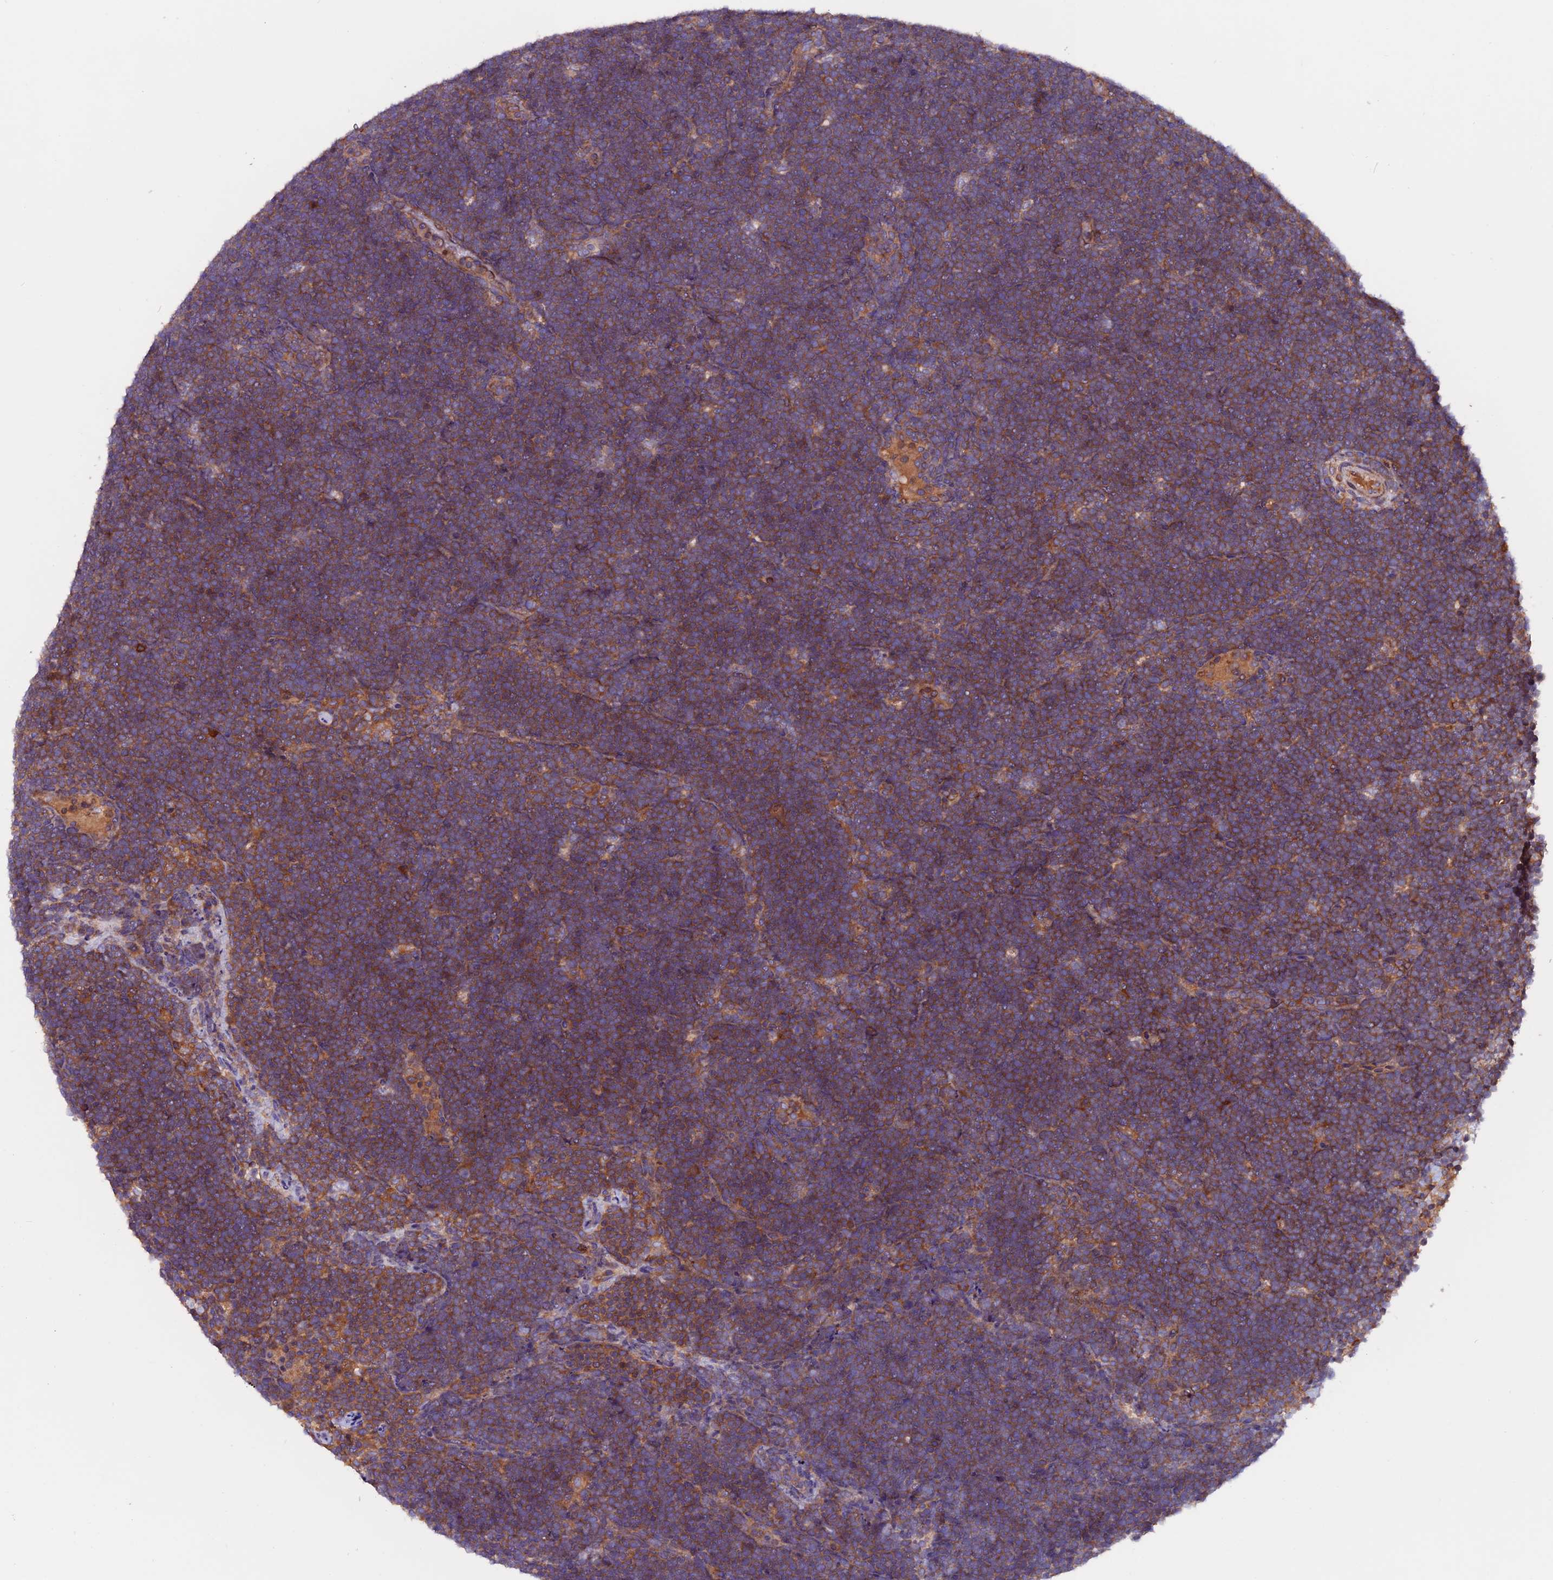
{"staining": {"intensity": "weak", "quantity": "25%-75%", "location": "cytoplasmic/membranous"}, "tissue": "lymphoma", "cell_type": "Tumor cells", "image_type": "cancer", "snomed": [{"axis": "morphology", "description": "Malignant lymphoma, non-Hodgkin's type, High grade"}, {"axis": "topography", "description": "Lymph node"}], "caption": "Weak cytoplasmic/membranous expression for a protein is identified in about 25%-75% of tumor cells of lymphoma using immunohistochemistry (IHC).", "gene": "ZNF598", "patient": {"sex": "male", "age": 13}}